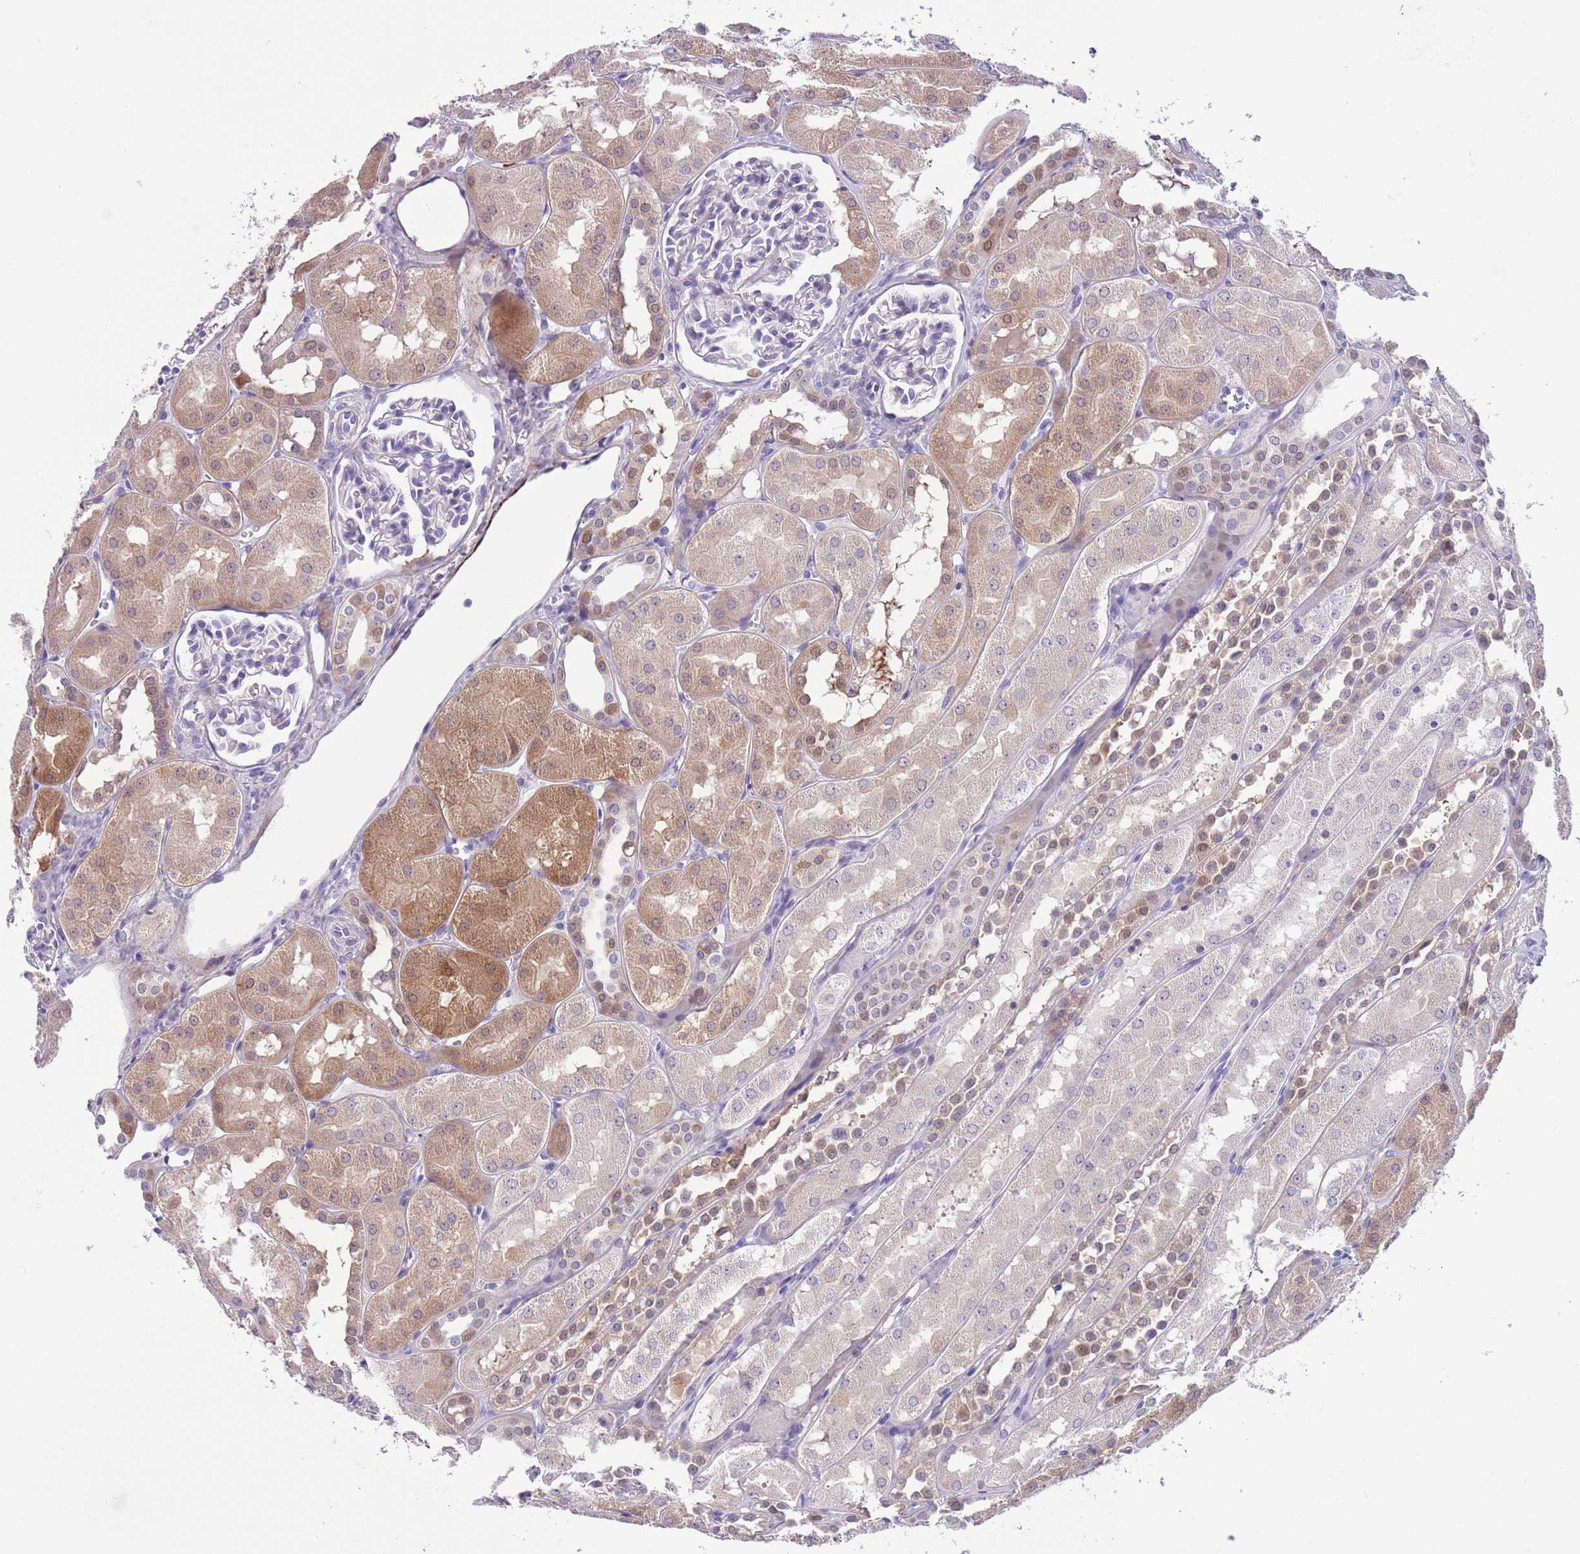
{"staining": {"intensity": "negative", "quantity": "none", "location": "none"}, "tissue": "kidney", "cell_type": "Cells in glomeruli", "image_type": "normal", "snomed": [{"axis": "morphology", "description": "Normal tissue, NOS"}, {"axis": "topography", "description": "Kidney"}, {"axis": "topography", "description": "Urinary bladder"}], "caption": "Immunohistochemical staining of normal kidney exhibits no significant expression in cells in glomeruli.", "gene": "PFKFB2", "patient": {"sex": "male", "age": 16}}